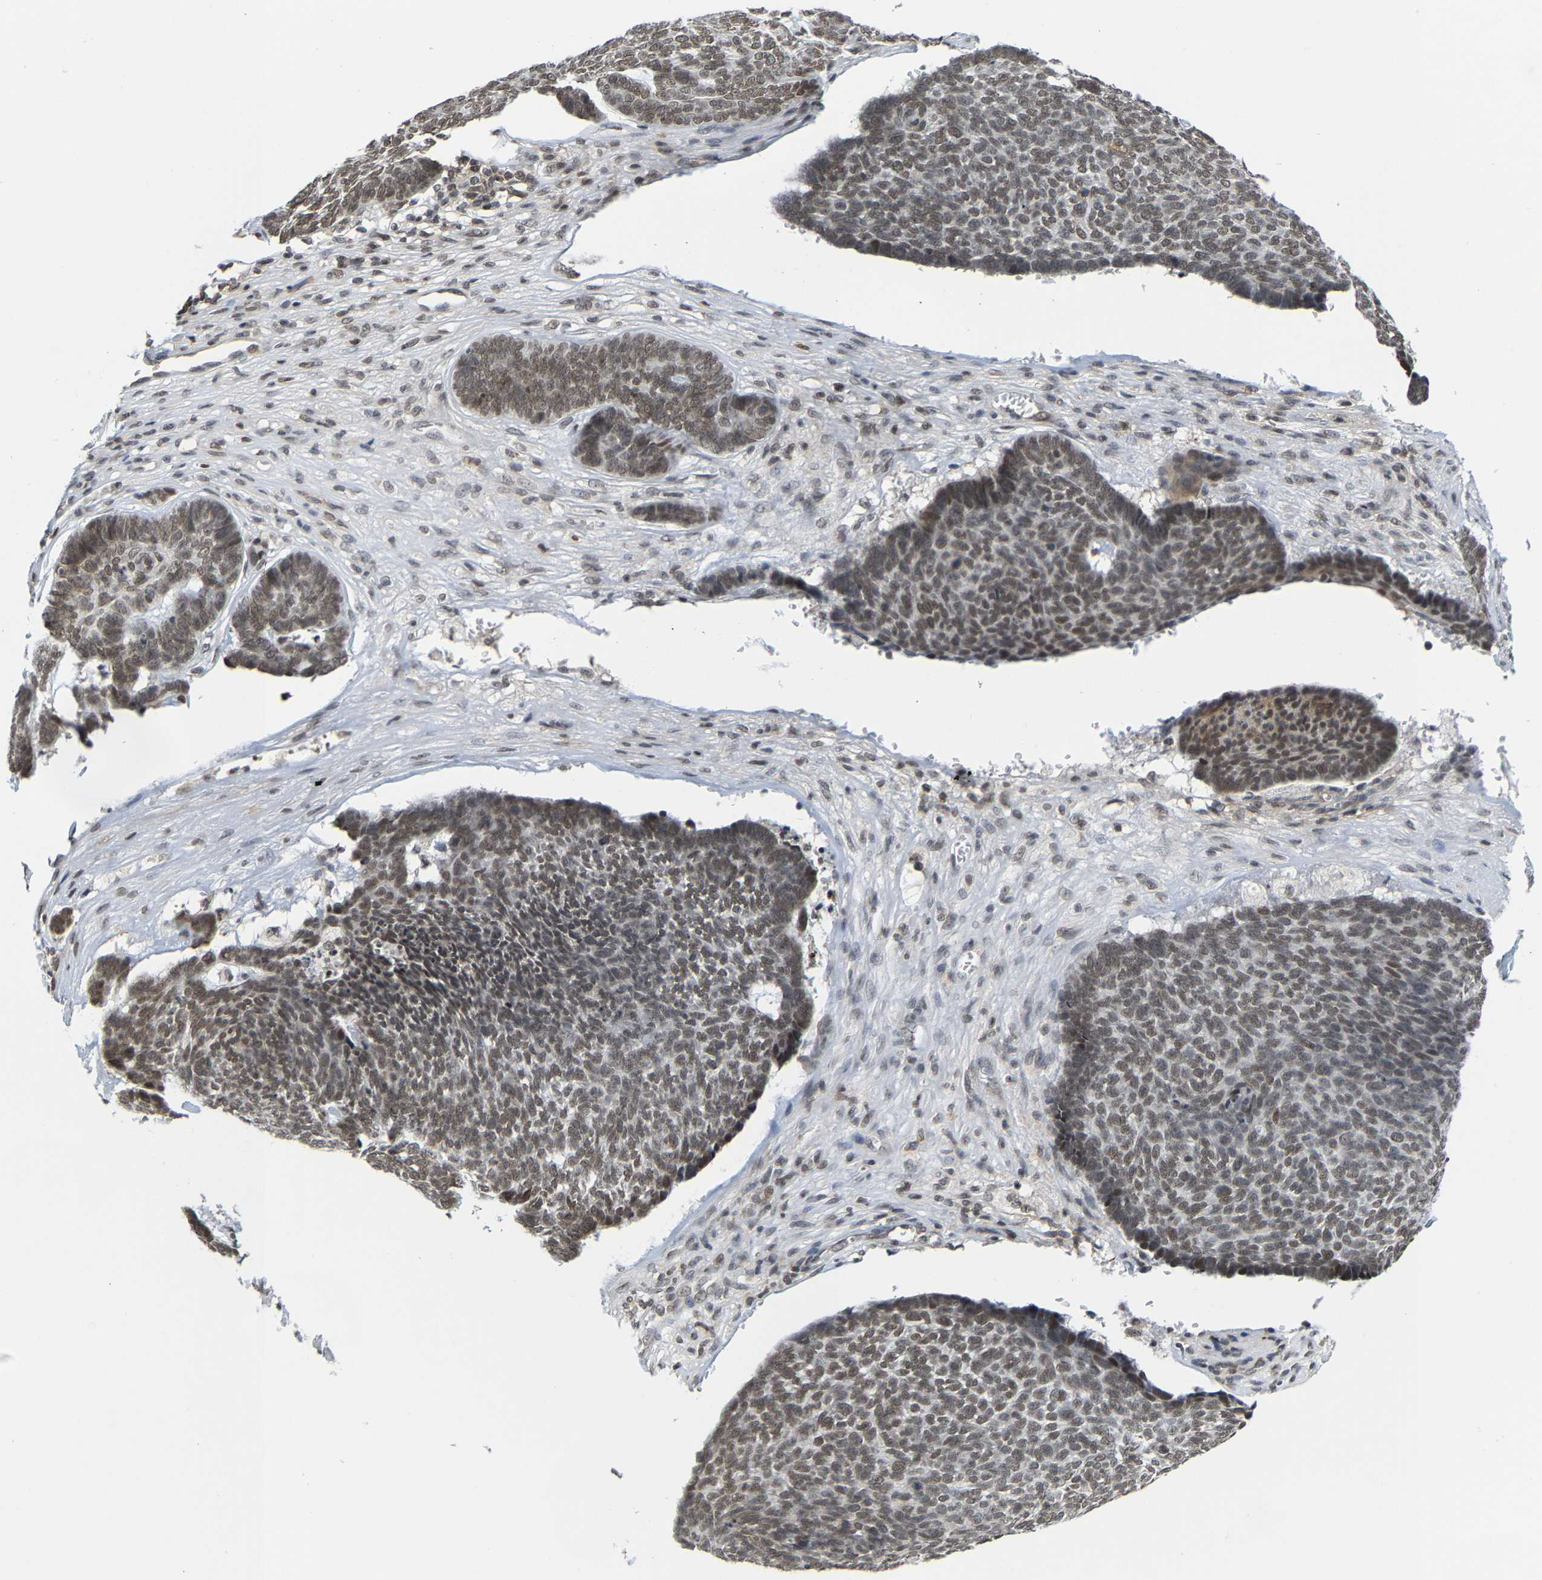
{"staining": {"intensity": "weak", "quantity": ">75%", "location": "nuclear"}, "tissue": "skin cancer", "cell_type": "Tumor cells", "image_type": "cancer", "snomed": [{"axis": "morphology", "description": "Basal cell carcinoma"}, {"axis": "topography", "description": "Skin"}], "caption": "The image displays immunohistochemical staining of basal cell carcinoma (skin). There is weak nuclear expression is present in approximately >75% of tumor cells. The staining is performed using DAB brown chromogen to label protein expression. The nuclei are counter-stained blue using hematoxylin.", "gene": "ANKRD6", "patient": {"sex": "male", "age": 84}}